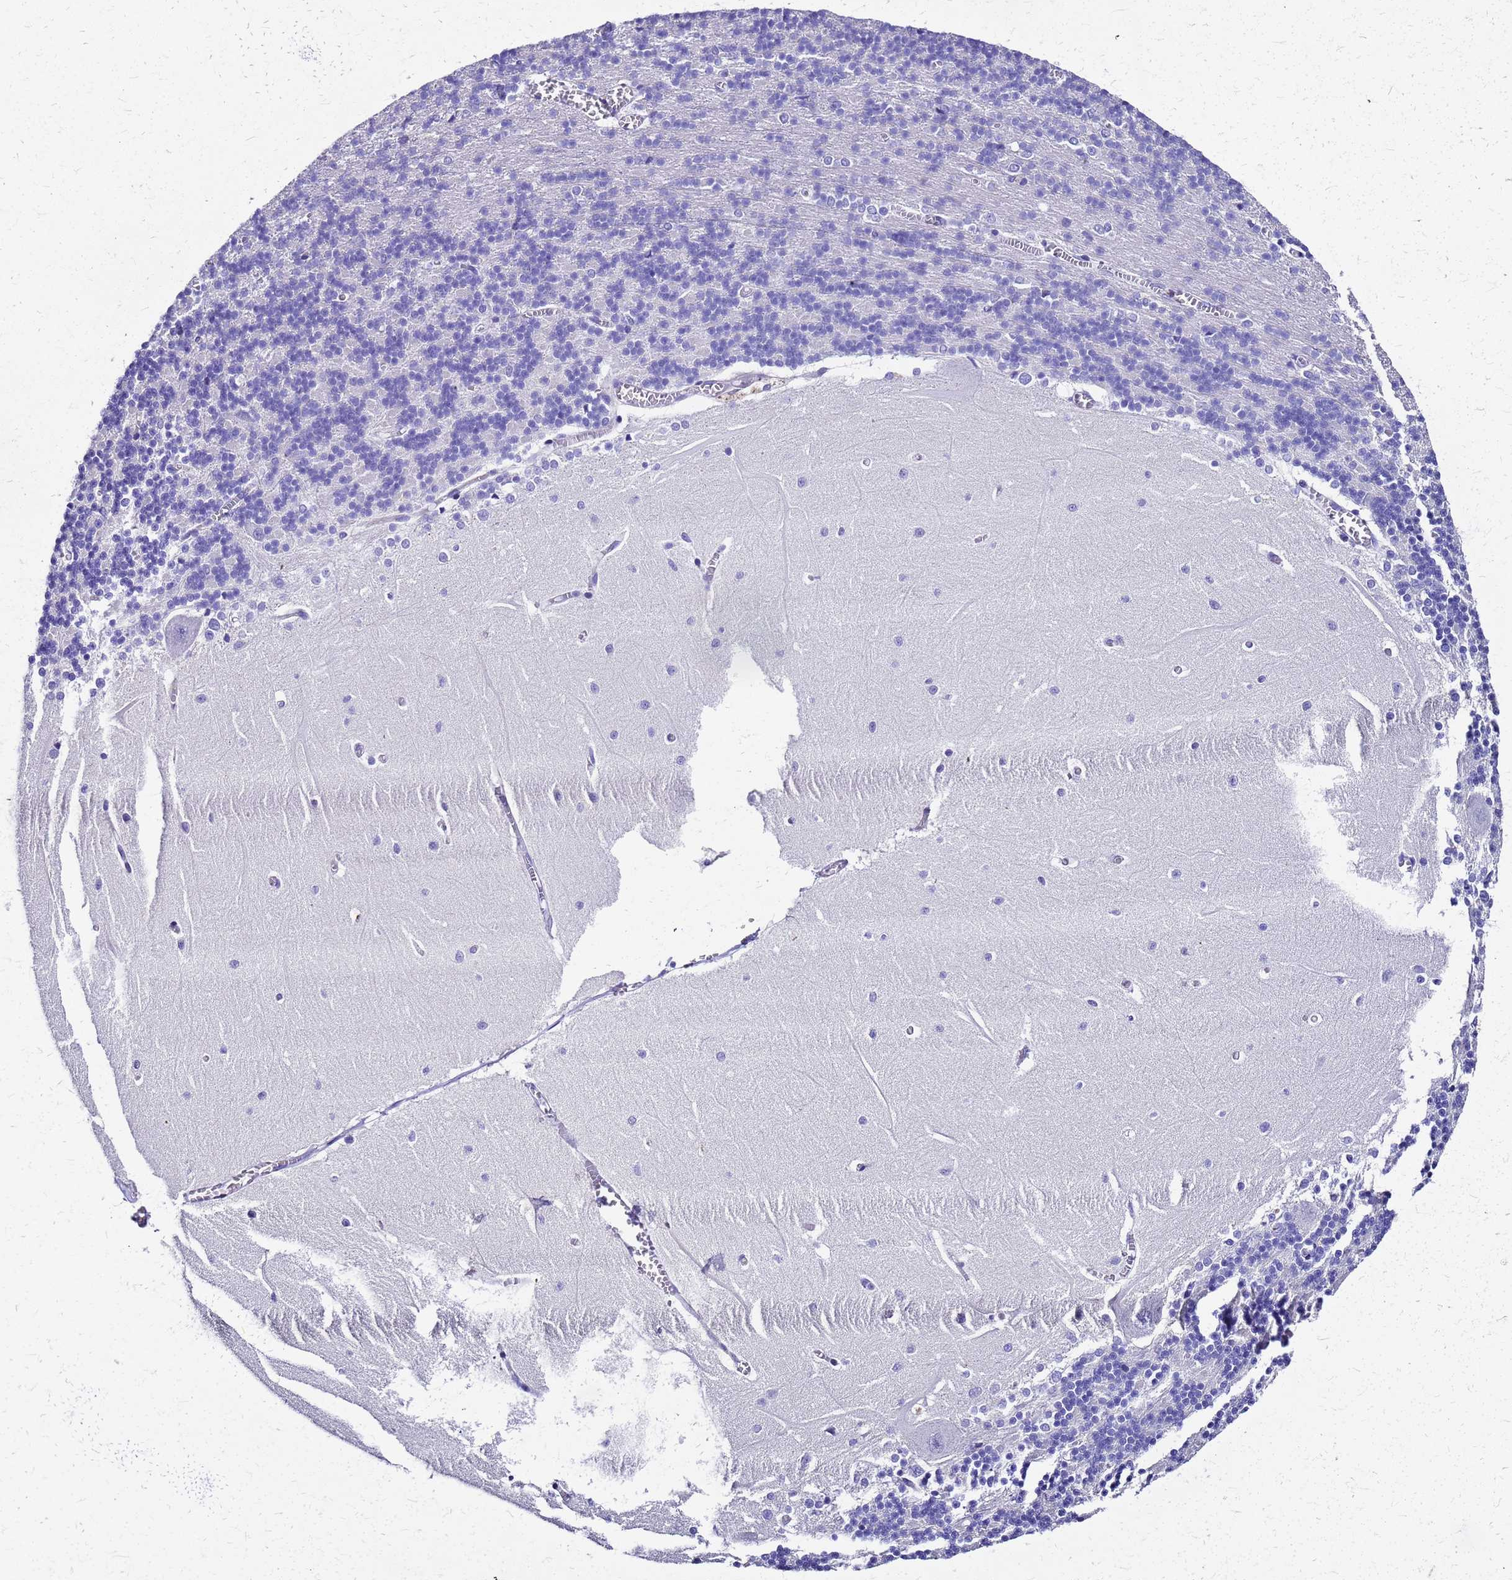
{"staining": {"intensity": "negative", "quantity": "none", "location": "none"}, "tissue": "cerebellum", "cell_type": "Cells in granular layer", "image_type": "normal", "snomed": [{"axis": "morphology", "description": "Normal tissue, NOS"}, {"axis": "topography", "description": "Cerebellum"}], "caption": "A high-resolution micrograph shows immunohistochemistry staining of benign cerebellum, which exhibits no significant positivity in cells in granular layer.", "gene": "SMIM21", "patient": {"sex": "male", "age": 37}}